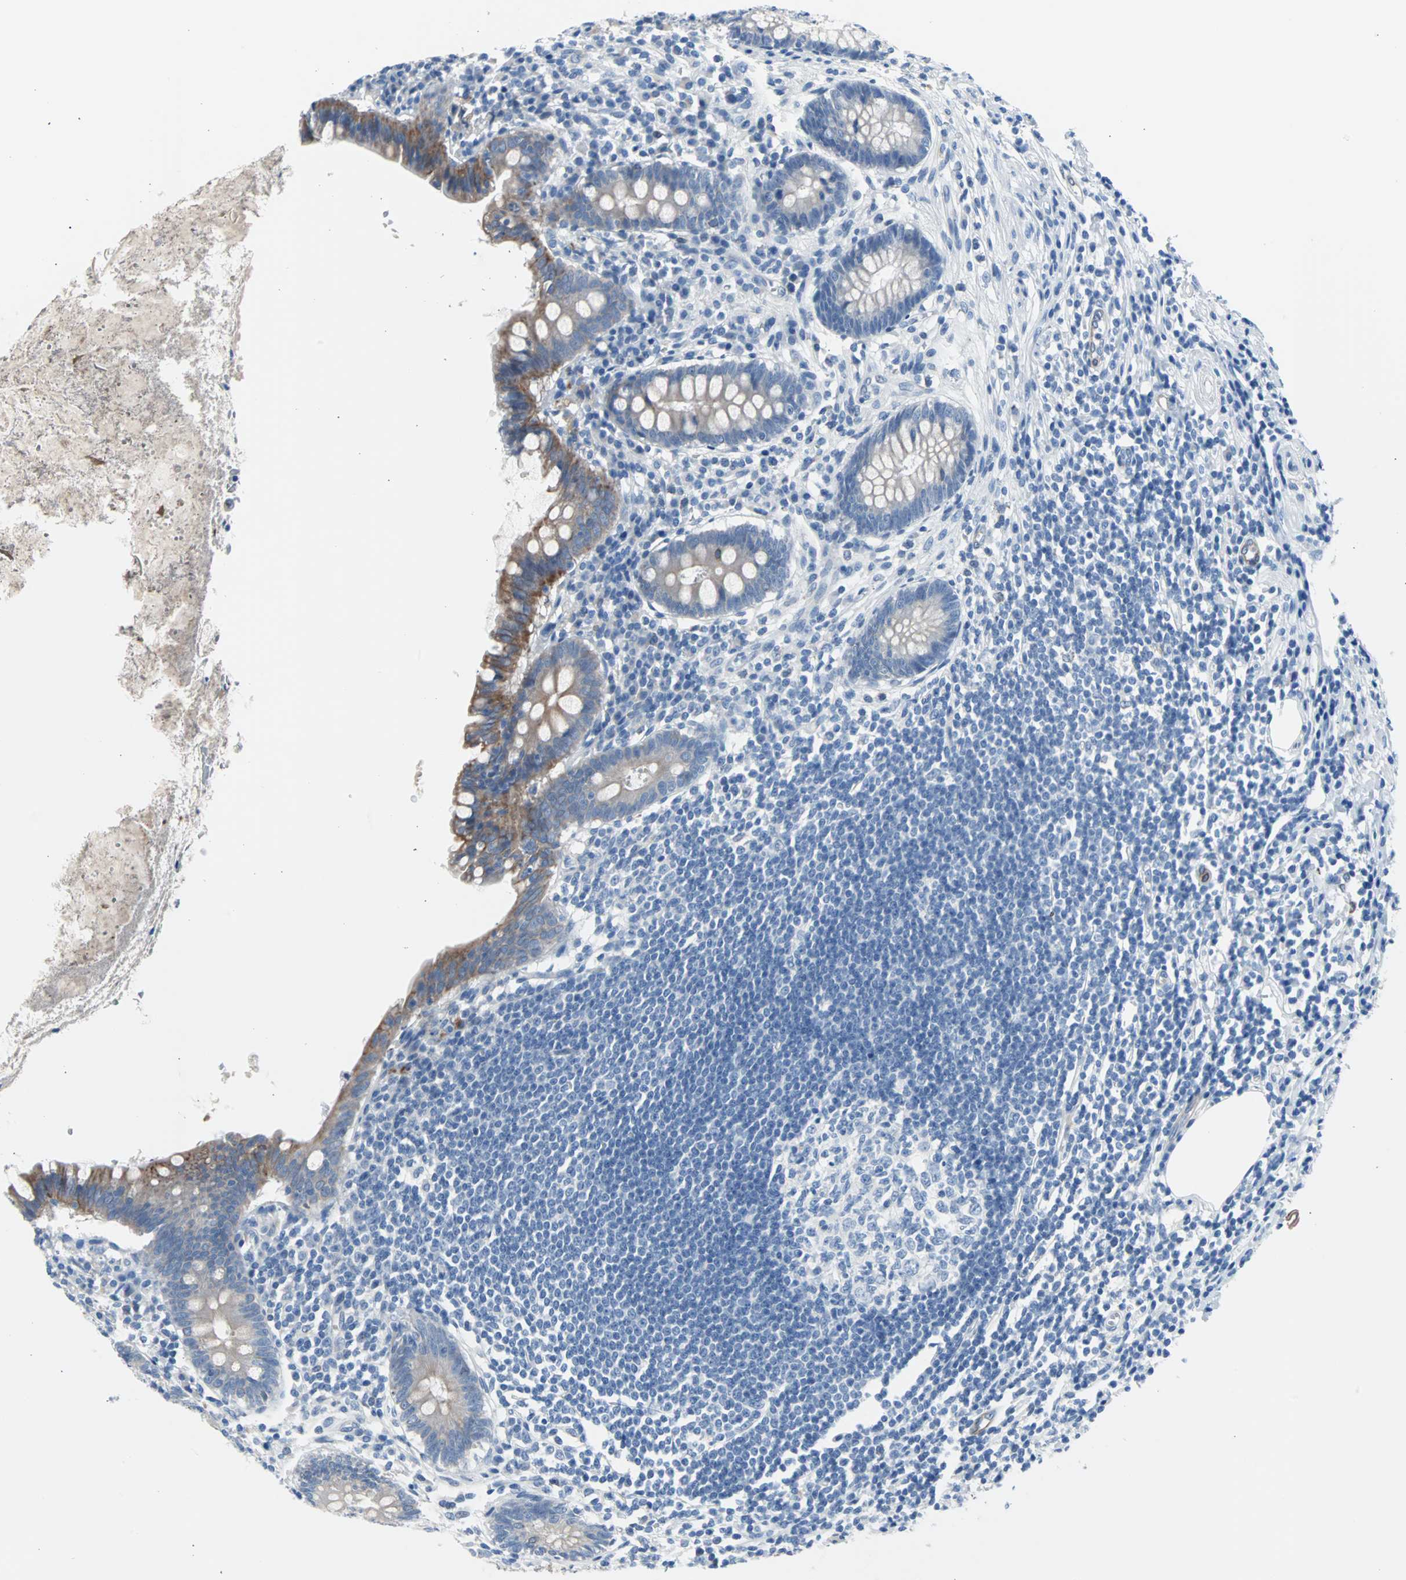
{"staining": {"intensity": "moderate", "quantity": ">75%", "location": "cytoplasmic/membranous"}, "tissue": "appendix", "cell_type": "Glandular cells", "image_type": "normal", "snomed": [{"axis": "morphology", "description": "Normal tissue, NOS"}, {"axis": "topography", "description": "Appendix"}], "caption": "Immunohistochemistry (IHC) of benign appendix exhibits medium levels of moderate cytoplasmic/membranous staining in approximately >75% of glandular cells.", "gene": "KRT7", "patient": {"sex": "female", "age": 50}}